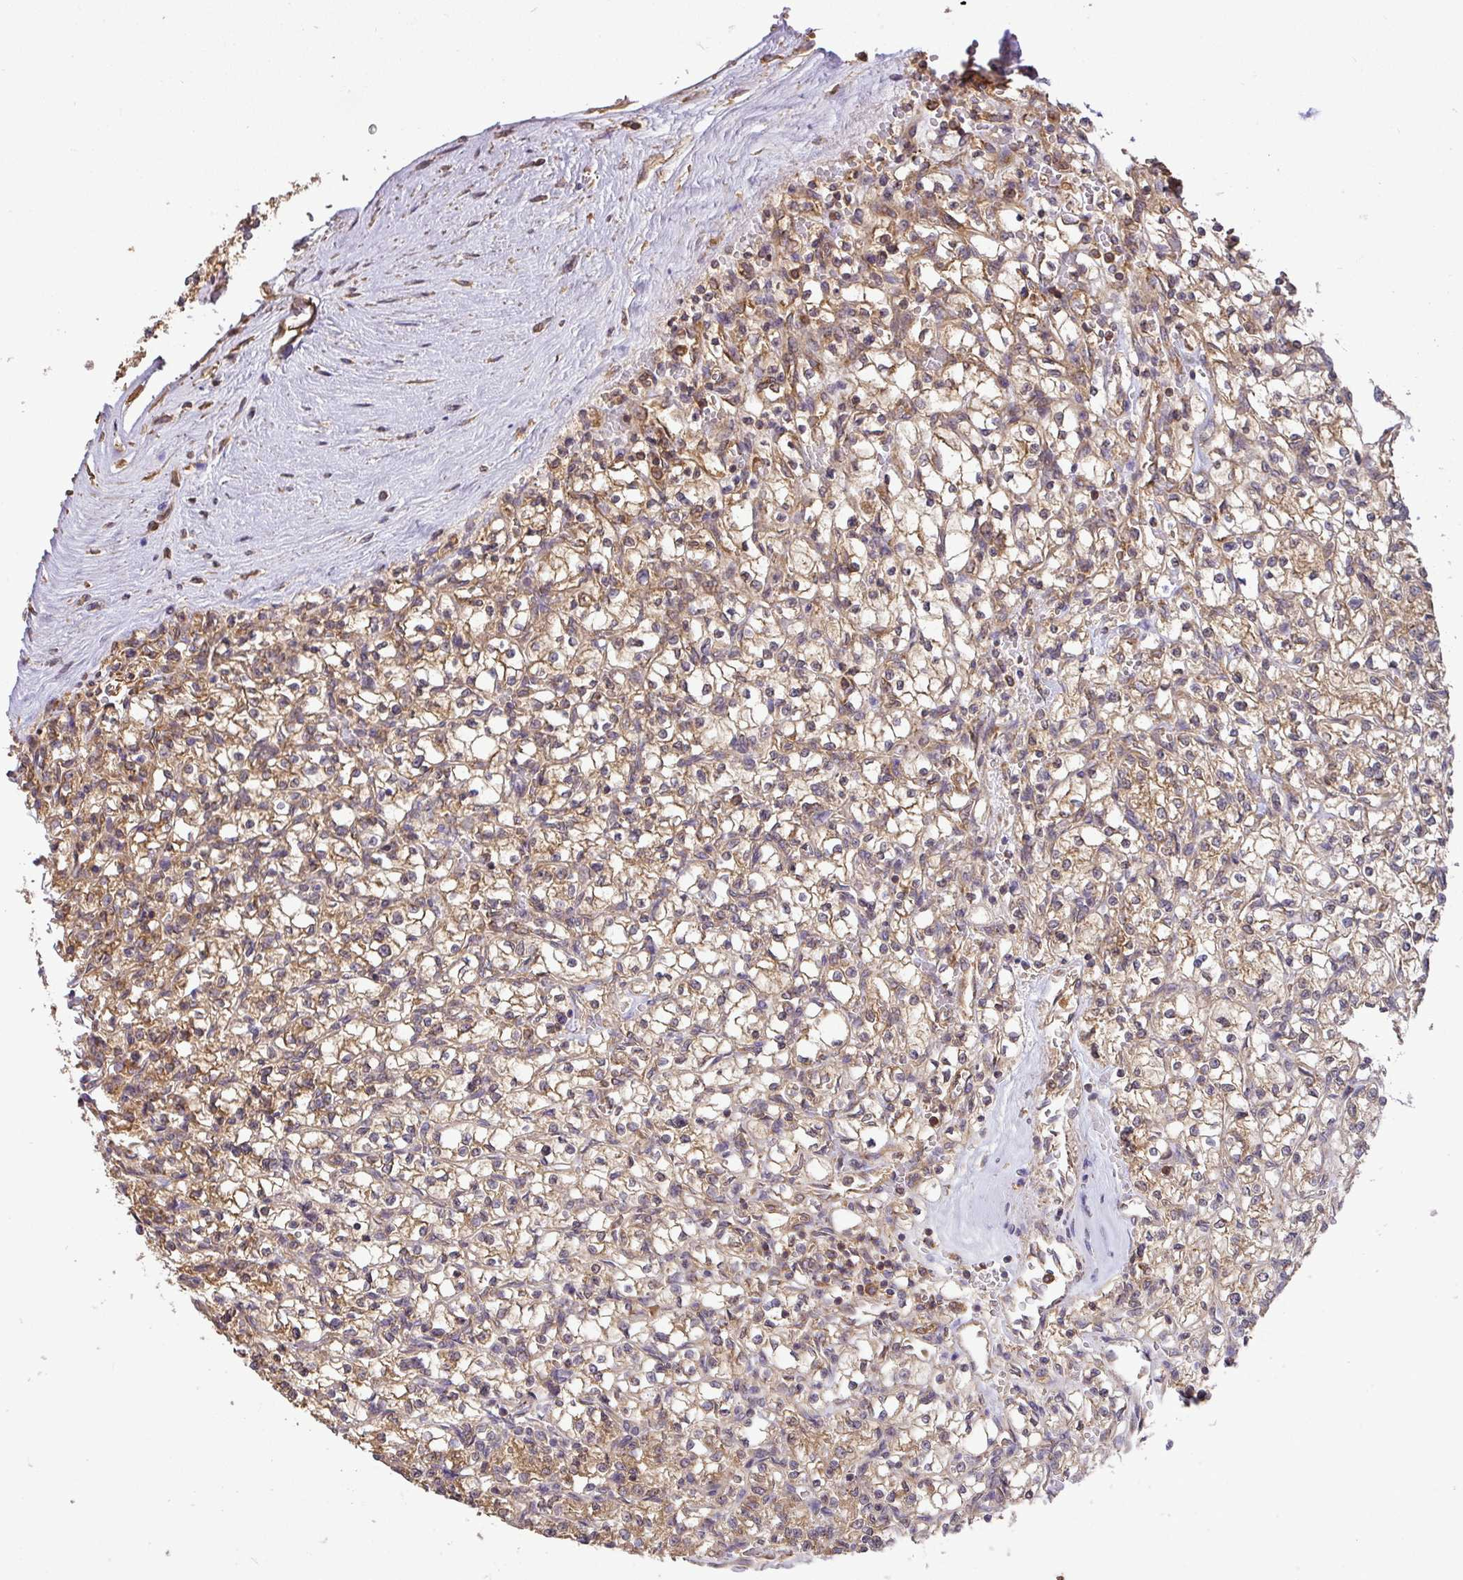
{"staining": {"intensity": "moderate", "quantity": ">75%", "location": "cytoplasmic/membranous"}, "tissue": "renal cancer", "cell_type": "Tumor cells", "image_type": "cancer", "snomed": [{"axis": "morphology", "description": "Adenocarcinoma, NOS"}, {"axis": "topography", "description": "Kidney"}], "caption": "Renal cancer (adenocarcinoma) stained for a protein reveals moderate cytoplasmic/membranous positivity in tumor cells.", "gene": "GSPT1", "patient": {"sex": "female", "age": 64}}